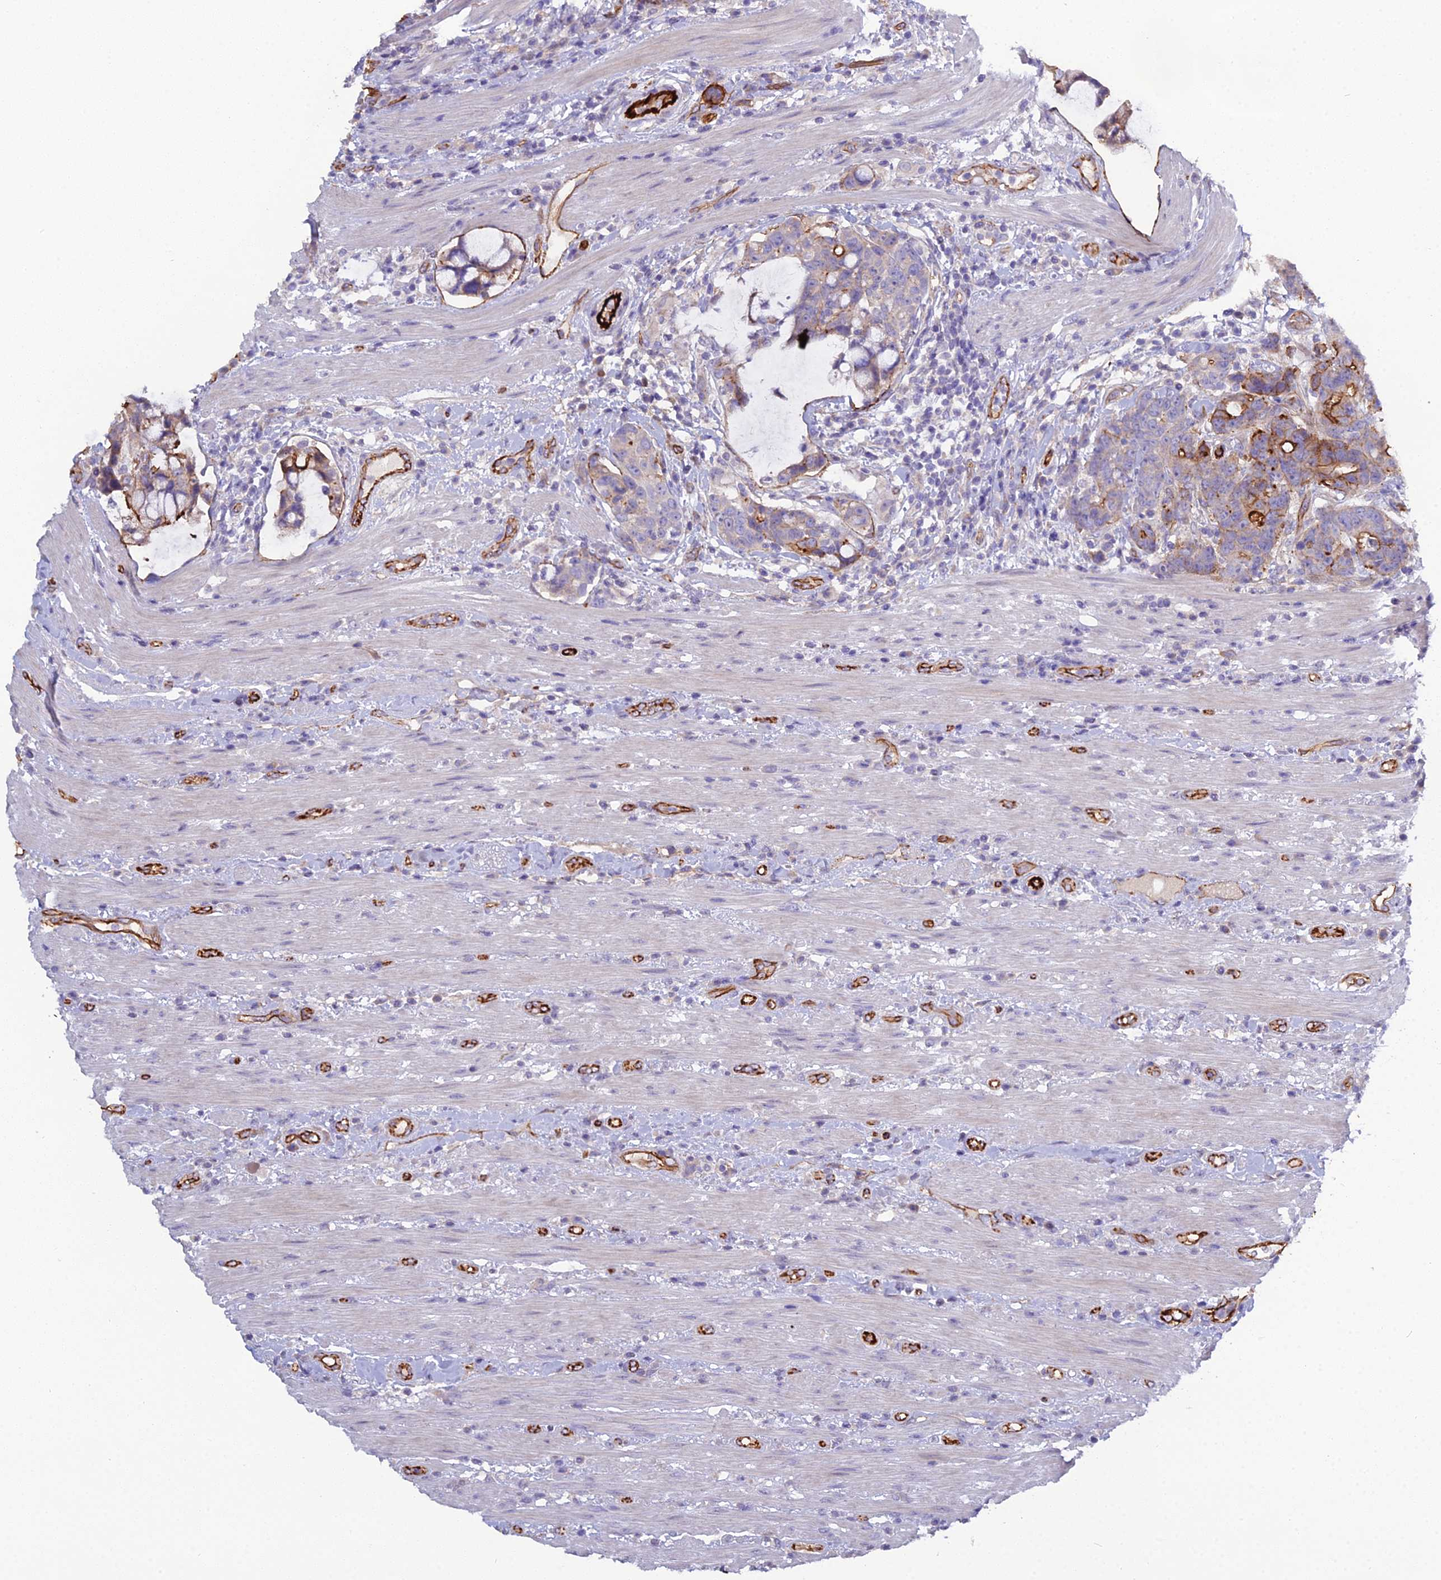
{"staining": {"intensity": "strong", "quantity": "25%-75%", "location": "cytoplasmic/membranous"}, "tissue": "colorectal cancer", "cell_type": "Tumor cells", "image_type": "cancer", "snomed": [{"axis": "morphology", "description": "Adenocarcinoma, NOS"}, {"axis": "topography", "description": "Colon"}], "caption": "Protein positivity by immunohistochemistry displays strong cytoplasmic/membranous positivity in about 25%-75% of tumor cells in colorectal cancer. The protein is stained brown, and the nuclei are stained in blue (DAB (3,3'-diaminobenzidine) IHC with brightfield microscopy, high magnification).", "gene": "CFAP47", "patient": {"sex": "female", "age": 82}}